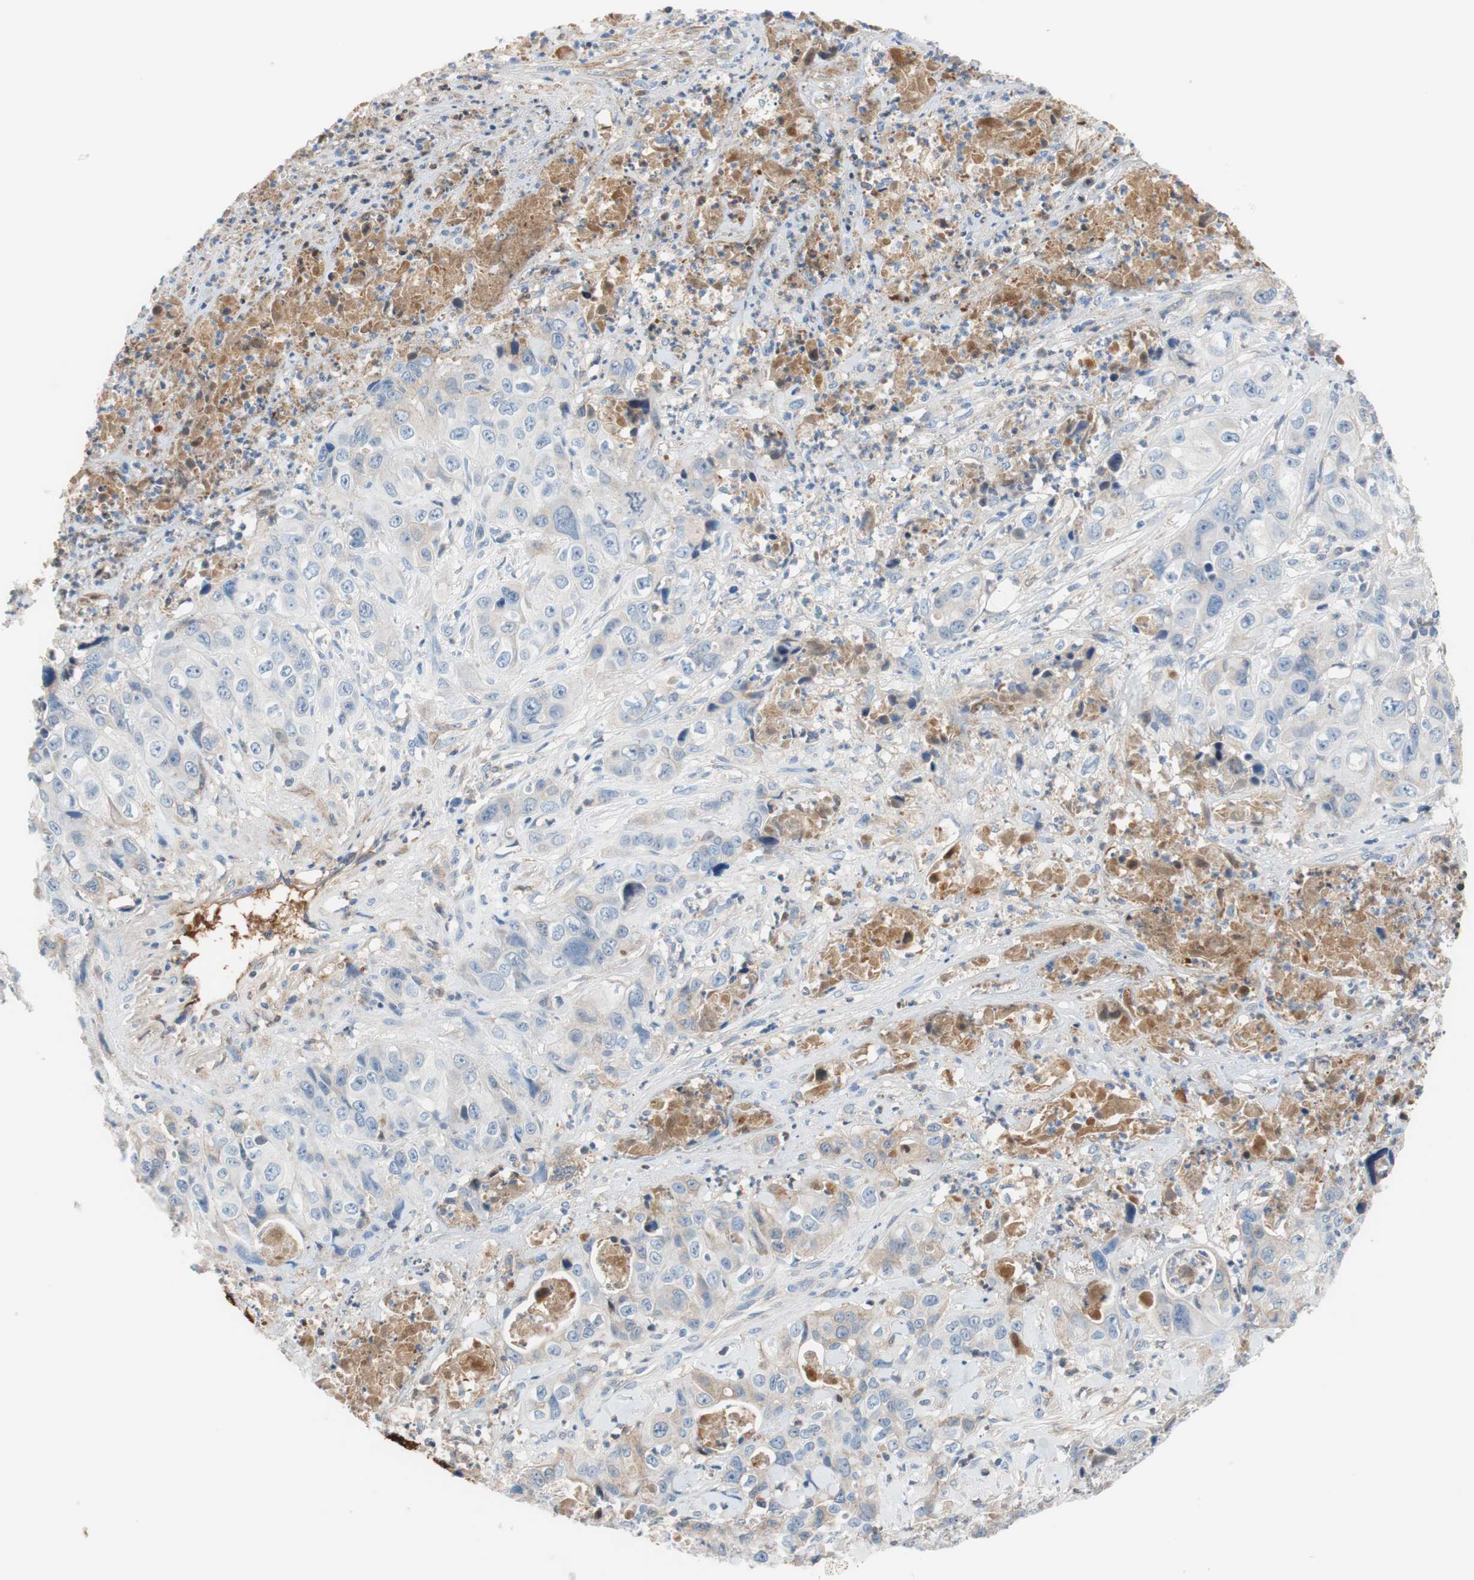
{"staining": {"intensity": "weak", "quantity": "25%-75%", "location": "cytoplasmic/membranous"}, "tissue": "liver cancer", "cell_type": "Tumor cells", "image_type": "cancer", "snomed": [{"axis": "morphology", "description": "Cholangiocarcinoma"}, {"axis": "topography", "description": "Liver"}], "caption": "Cholangiocarcinoma (liver) stained with immunohistochemistry displays weak cytoplasmic/membranous staining in approximately 25%-75% of tumor cells.", "gene": "RBP4", "patient": {"sex": "female", "age": 61}}